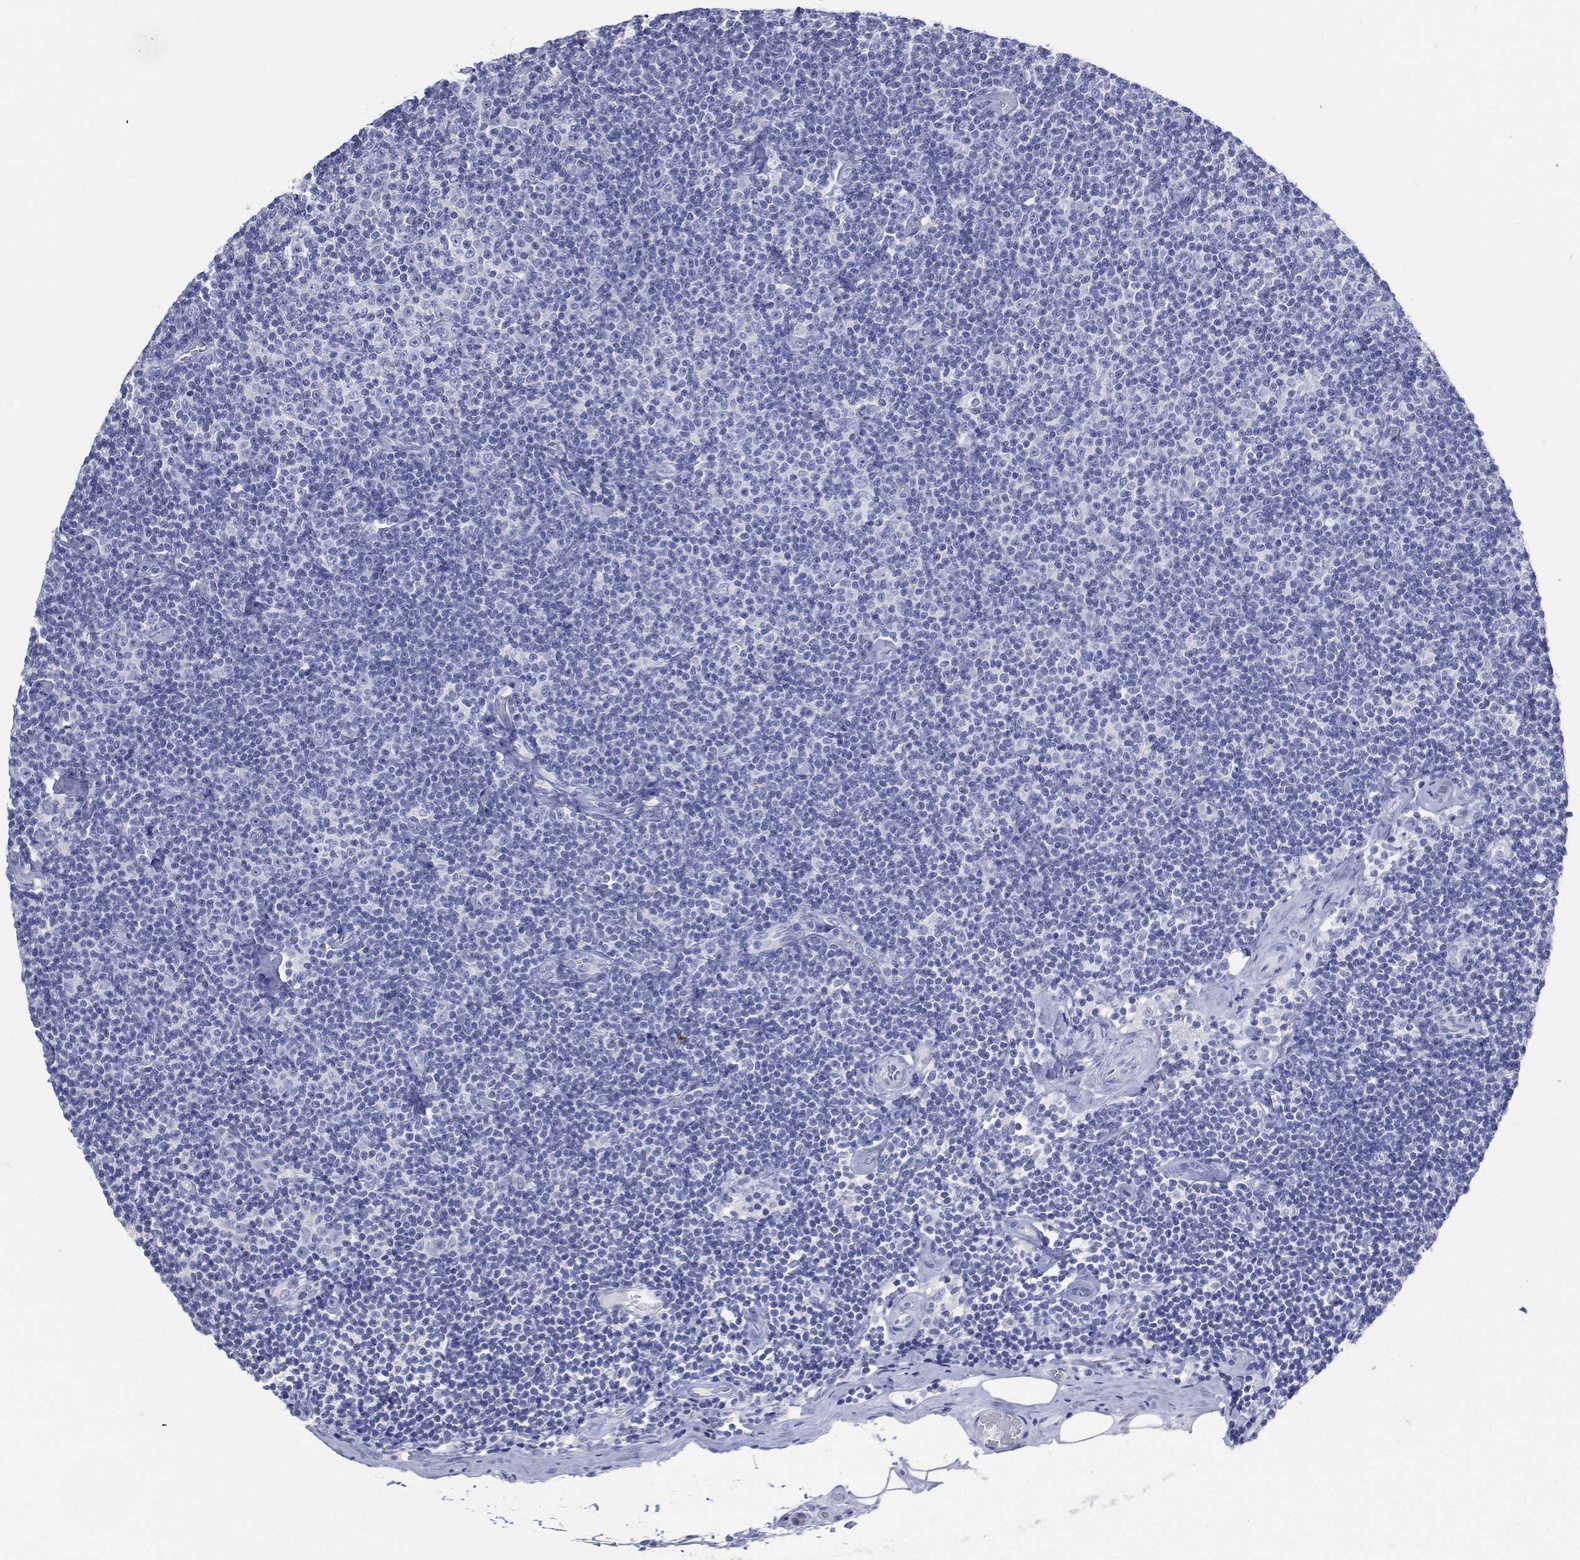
{"staining": {"intensity": "negative", "quantity": "none", "location": "none"}, "tissue": "lymphoma", "cell_type": "Tumor cells", "image_type": "cancer", "snomed": [{"axis": "morphology", "description": "Malignant lymphoma, non-Hodgkin's type, Low grade"}, {"axis": "topography", "description": "Lymph node"}], "caption": "IHC micrograph of human malignant lymphoma, non-Hodgkin's type (low-grade) stained for a protein (brown), which demonstrates no expression in tumor cells.", "gene": "FMO1", "patient": {"sex": "male", "age": 81}}